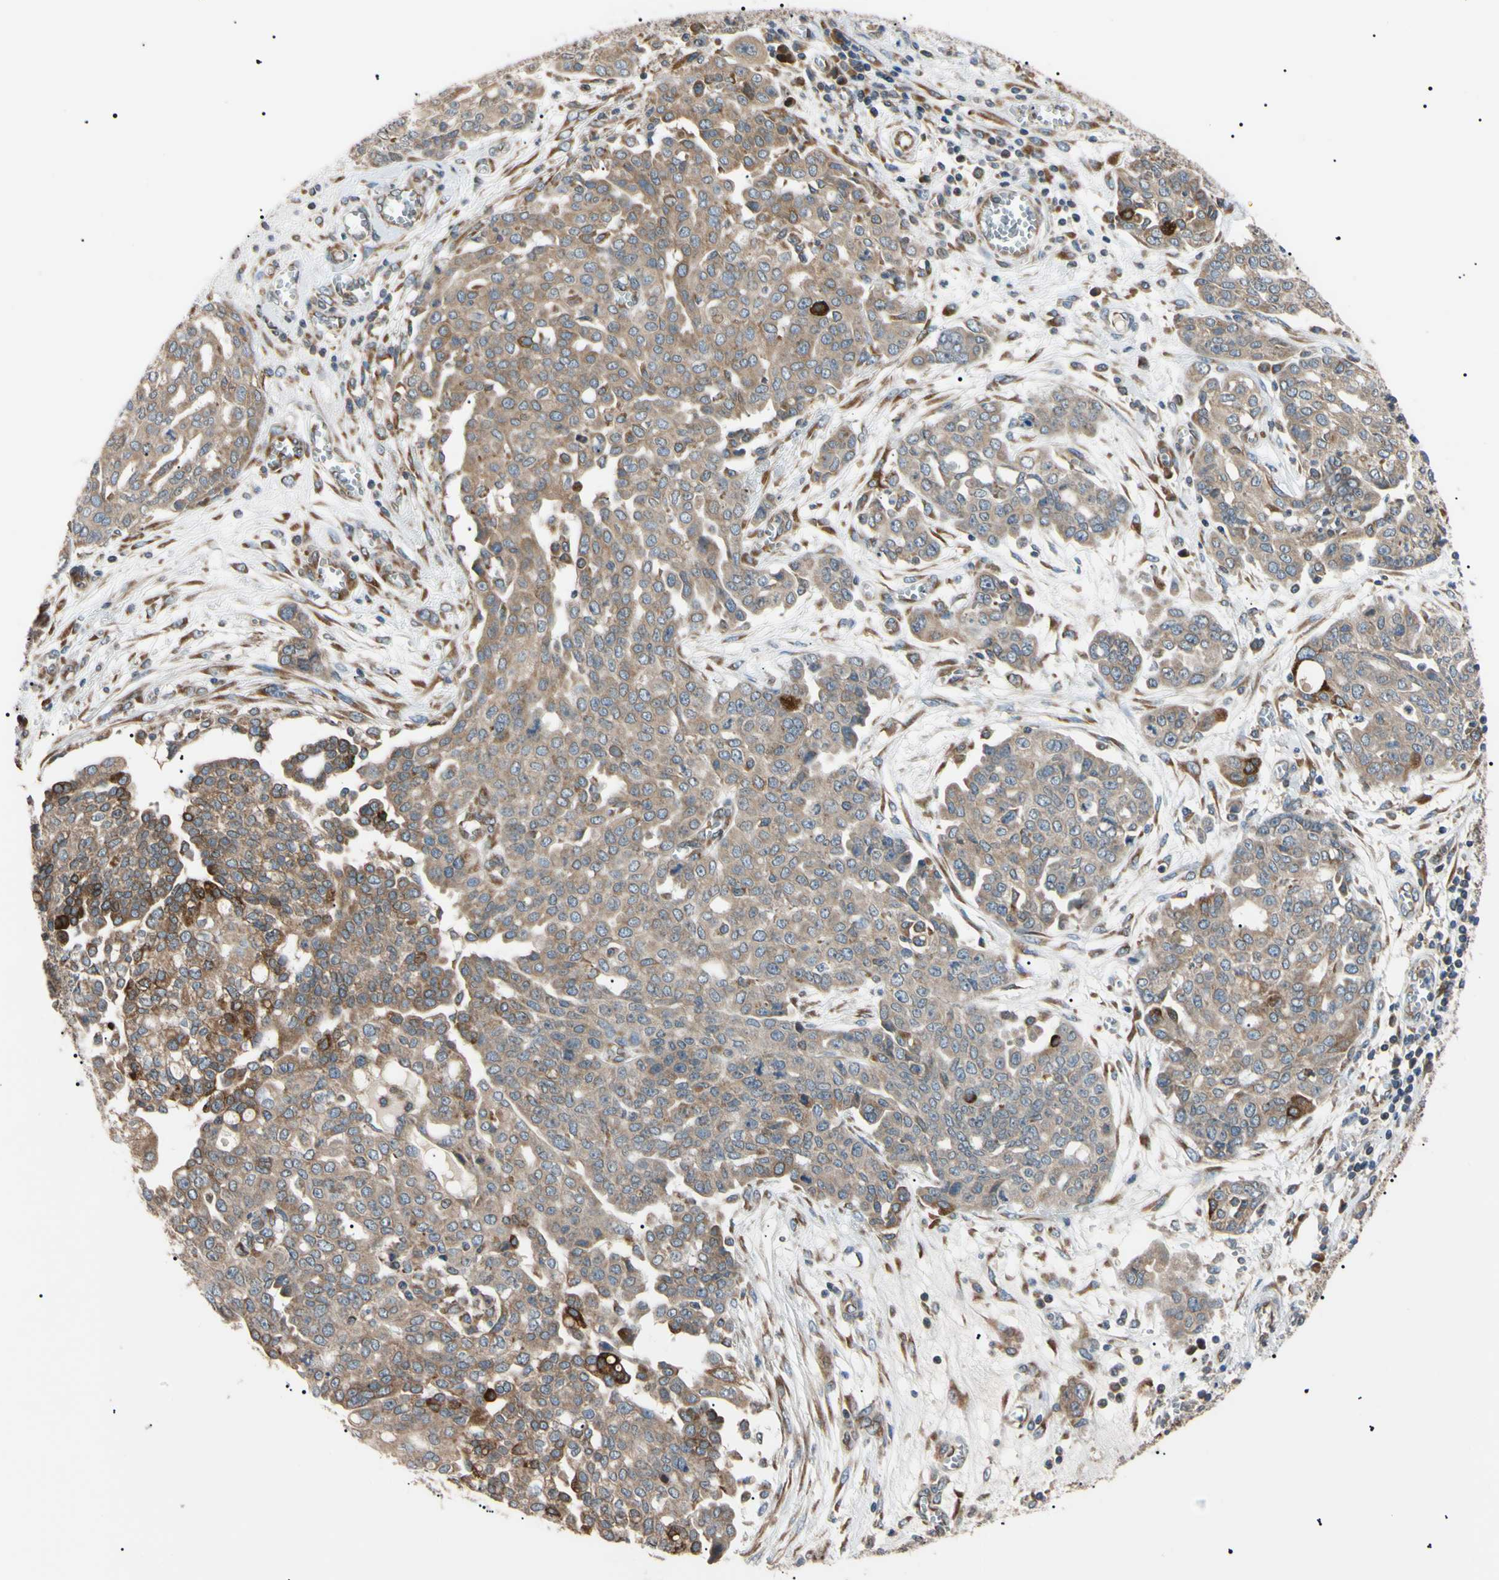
{"staining": {"intensity": "moderate", "quantity": ">75%", "location": "cytoplasmic/membranous"}, "tissue": "ovarian cancer", "cell_type": "Tumor cells", "image_type": "cancer", "snomed": [{"axis": "morphology", "description": "Cystadenocarcinoma, serous, NOS"}, {"axis": "topography", "description": "Soft tissue"}, {"axis": "topography", "description": "Ovary"}], "caption": "Immunohistochemical staining of ovarian cancer (serous cystadenocarcinoma) displays medium levels of moderate cytoplasmic/membranous expression in approximately >75% of tumor cells.", "gene": "VAPA", "patient": {"sex": "female", "age": 57}}